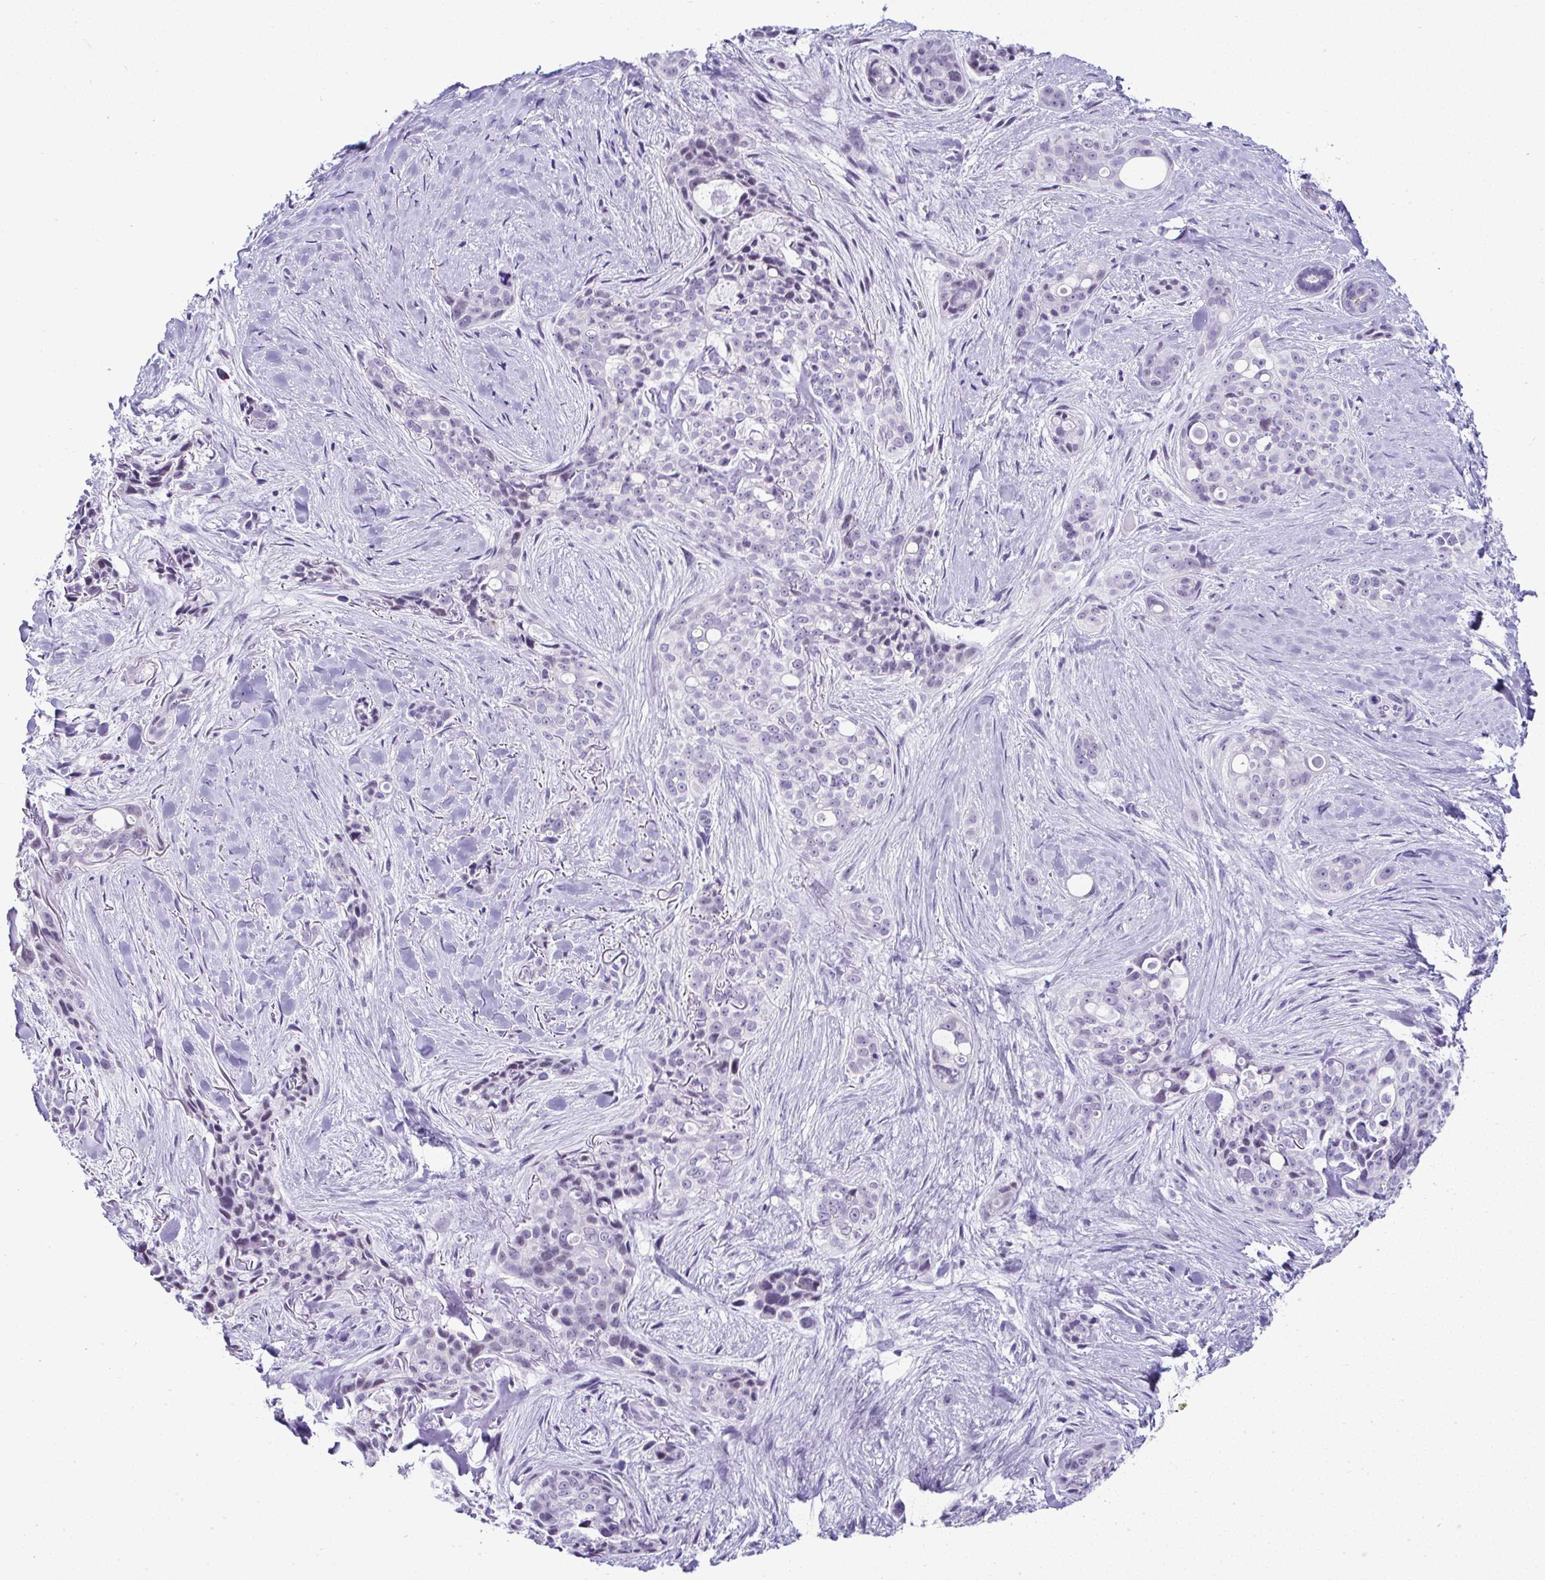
{"staining": {"intensity": "negative", "quantity": "none", "location": "none"}, "tissue": "skin cancer", "cell_type": "Tumor cells", "image_type": "cancer", "snomed": [{"axis": "morphology", "description": "Basal cell carcinoma"}, {"axis": "topography", "description": "Skin"}], "caption": "Tumor cells are negative for protein expression in human skin cancer (basal cell carcinoma).", "gene": "RNF183", "patient": {"sex": "female", "age": 79}}